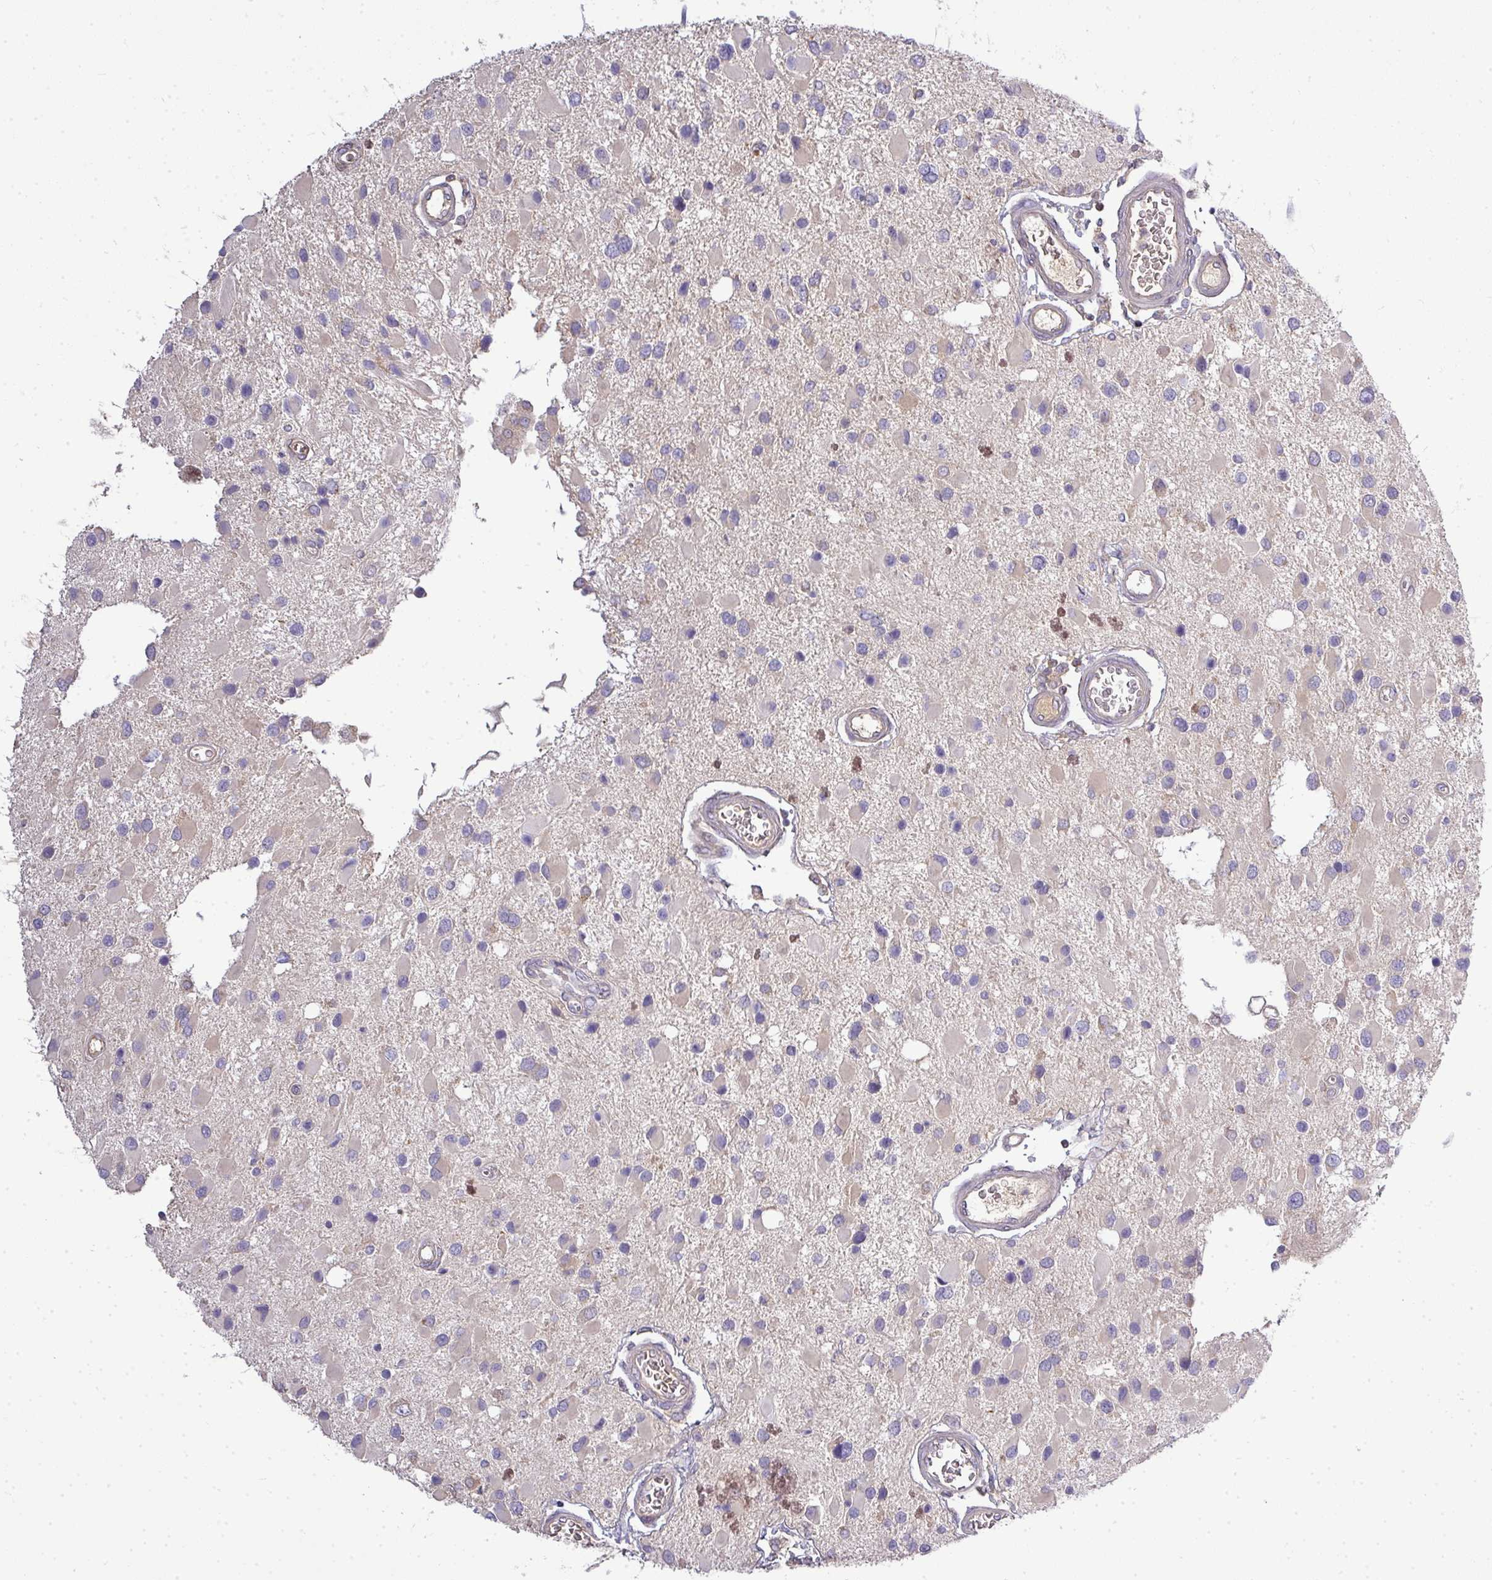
{"staining": {"intensity": "negative", "quantity": "none", "location": "none"}, "tissue": "glioma", "cell_type": "Tumor cells", "image_type": "cancer", "snomed": [{"axis": "morphology", "description": "Glioma, malignant, High grade"}, {"axis": "topography", "description": "Brain"}], "caption": "DAB (3,3'-diaminobenzidine) immunohistochemical staining of human malignant glioma (high-grade) shows no significant positivity in tumor cells.", "gene": "STAT5A", "patient": {"sex": "male", "age": 53}}